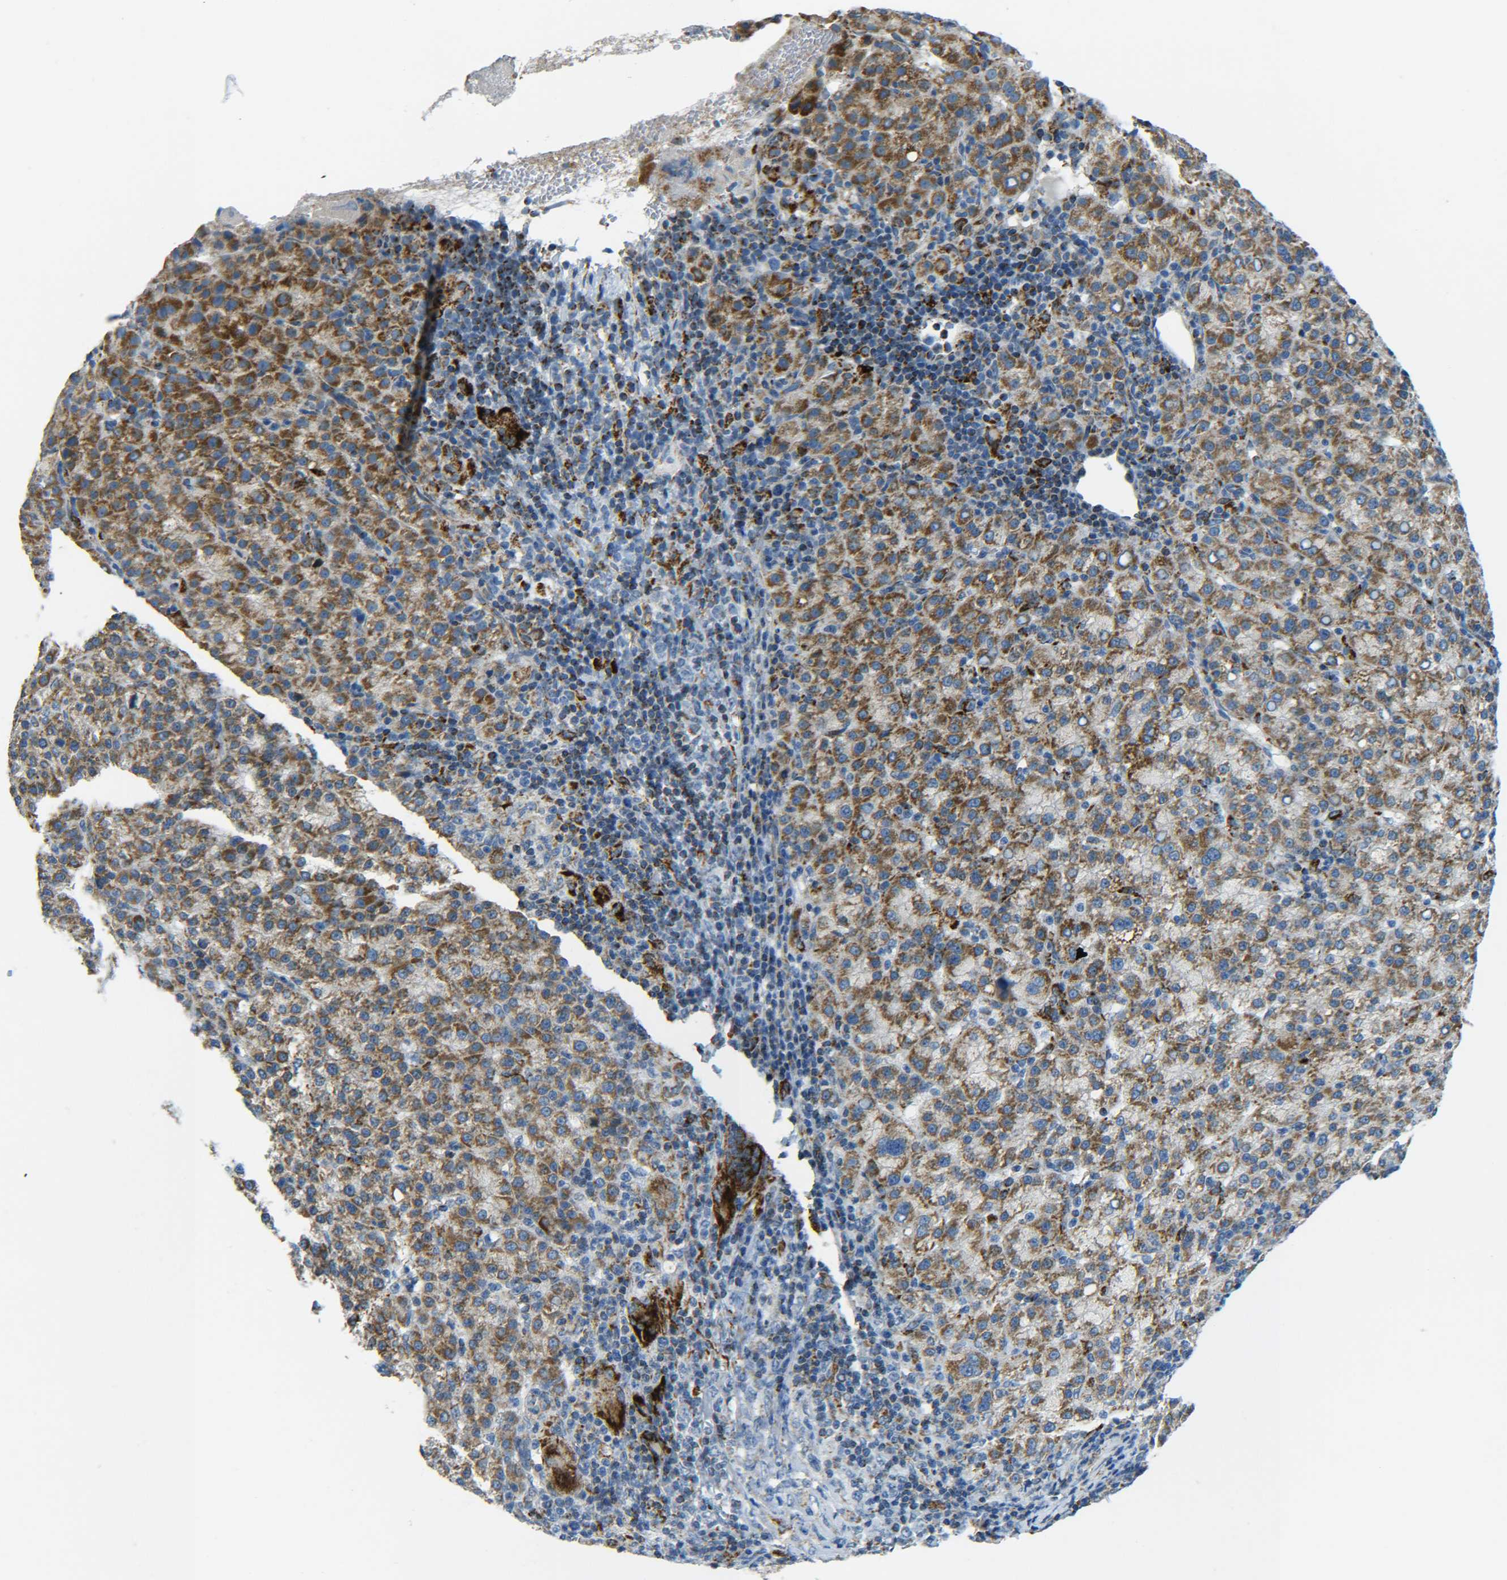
{"staining": {"intensity": "moderate", "quantity": ">75%", "location": "cytoplasmic/membranous"}, "tissue": "liver cancer", "cell_type": "Tumor cells", "image_type": "cancer", "snomed": [{"axis": "morphology", "description": "Carcinoma, Hepatocellular, NOS"}, {"axis": "topography", "description": "Liver"}], "caption": "The immunohistochemical stain shows moderate cytoplasmic/membranous staining in tumor cells of liver hepatocellular carcinoma tissue. (Stains: DAB in brown, nuclei in blue, Microscopy: brightfield microscopy at high magnification).", "gene": "CYB5R1", "patient": {"sex": "female", "age": 58}}